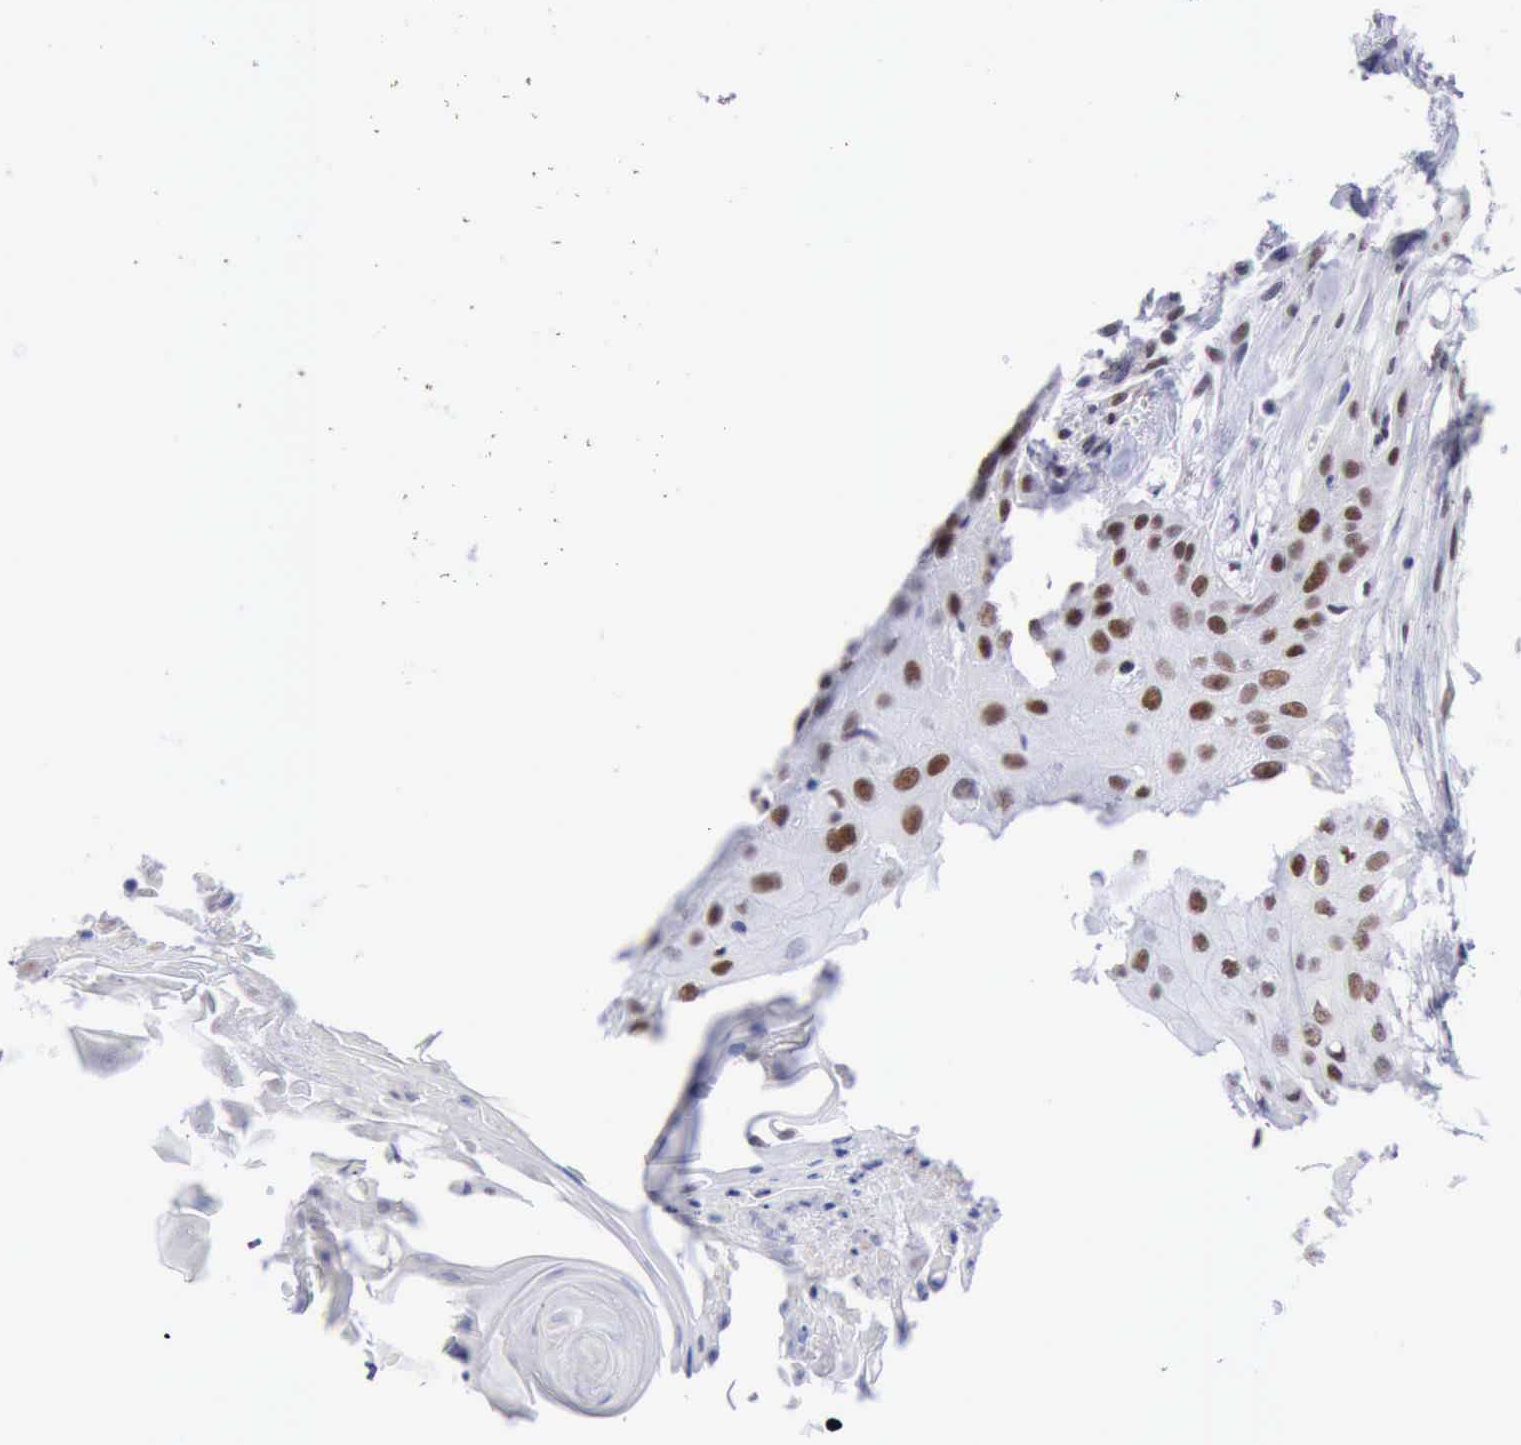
{"staining": {"intensity": "strong", "quantity": "25%-75%", "location": "nuclear"}, "tissue": "head and neck cancer", "cell_type": "Tumor cells", "image_type": "cancer", "snomed": [{"axis": "morphology", "description": "Squamous cell carcinoma, NOS"}, {"axis": "morphology", "description": "Squamous cell carcinoma, metastatic, NOS"}, {"axis": "topography", "description": "Lymph node"}, {"axis": "topography", "description": "Salivary gland"}, {"axis": "topography", "description": "Head-Neck"}], "caption": "Protein staining of head and neck cancer (metastatic squamous cell carcinoma) tissue exhibits strong nuclear staining in approximately 25%-75% of tumor cells.", "gene": "ERCC4", "patient": {"sex": "female", "age": 74}}